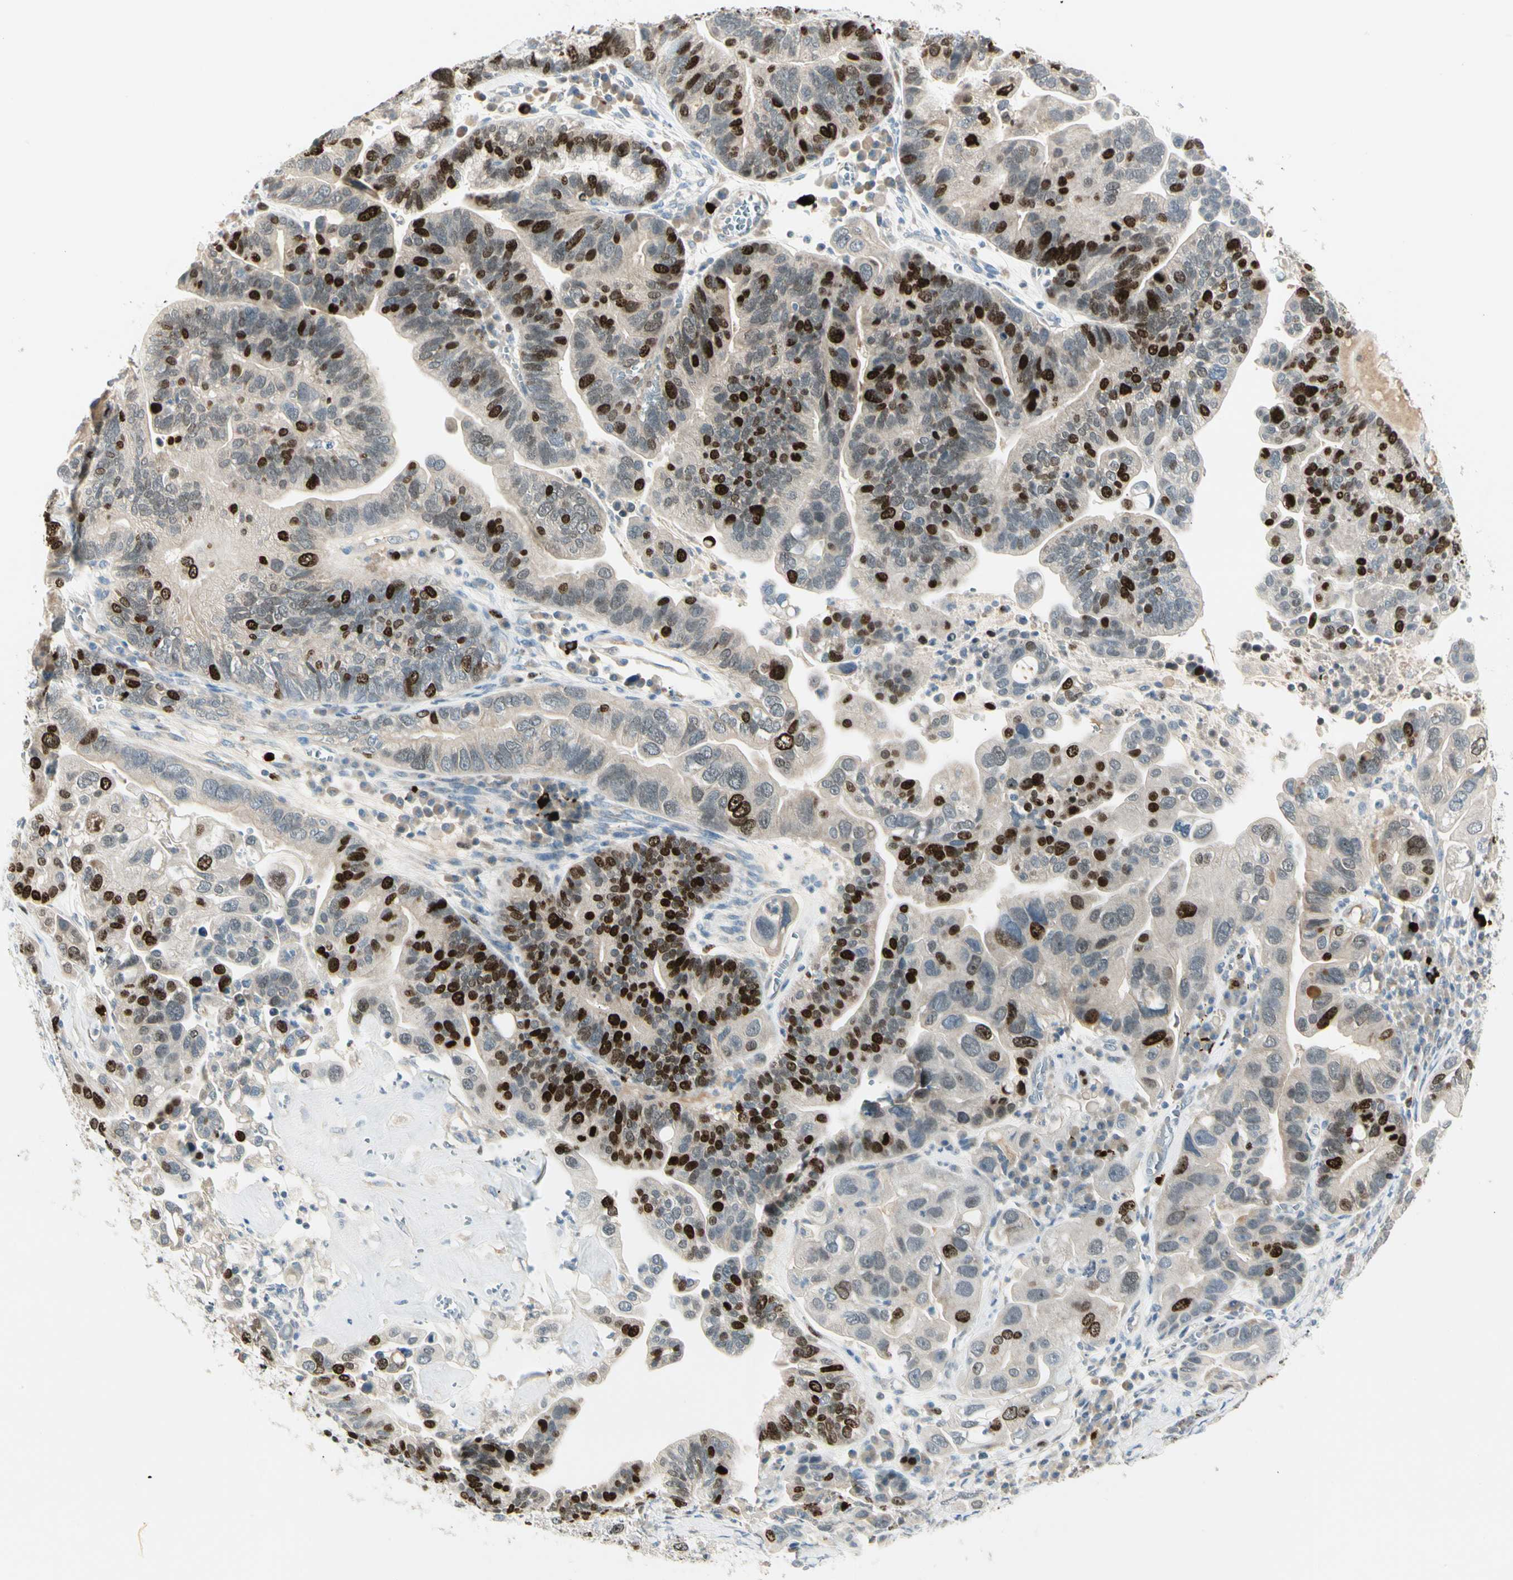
{"staining": {"intensity": "strong", "quantity": "25%-75%", "location": "nuclear"}, "tissue": "ovarian cancer", "cell_type": "Tumor cells", "image_type": "cancer", "snomed": [{"axis": "morphology", "description": "Cystadenocarcinoma, serous, NOS"}, {"axis": "topography", "description": "Ovary"}], "caption": "Protein staining demonstrates strong nuclear positivity in about 25%-75% of tumor cells in serous cystadenocarcinoma (ovarian). (DAB IHC with brightfield microscopy, high magnification).", "gene": "PITX1", "patient": {"sex": "female", "age": 56}}